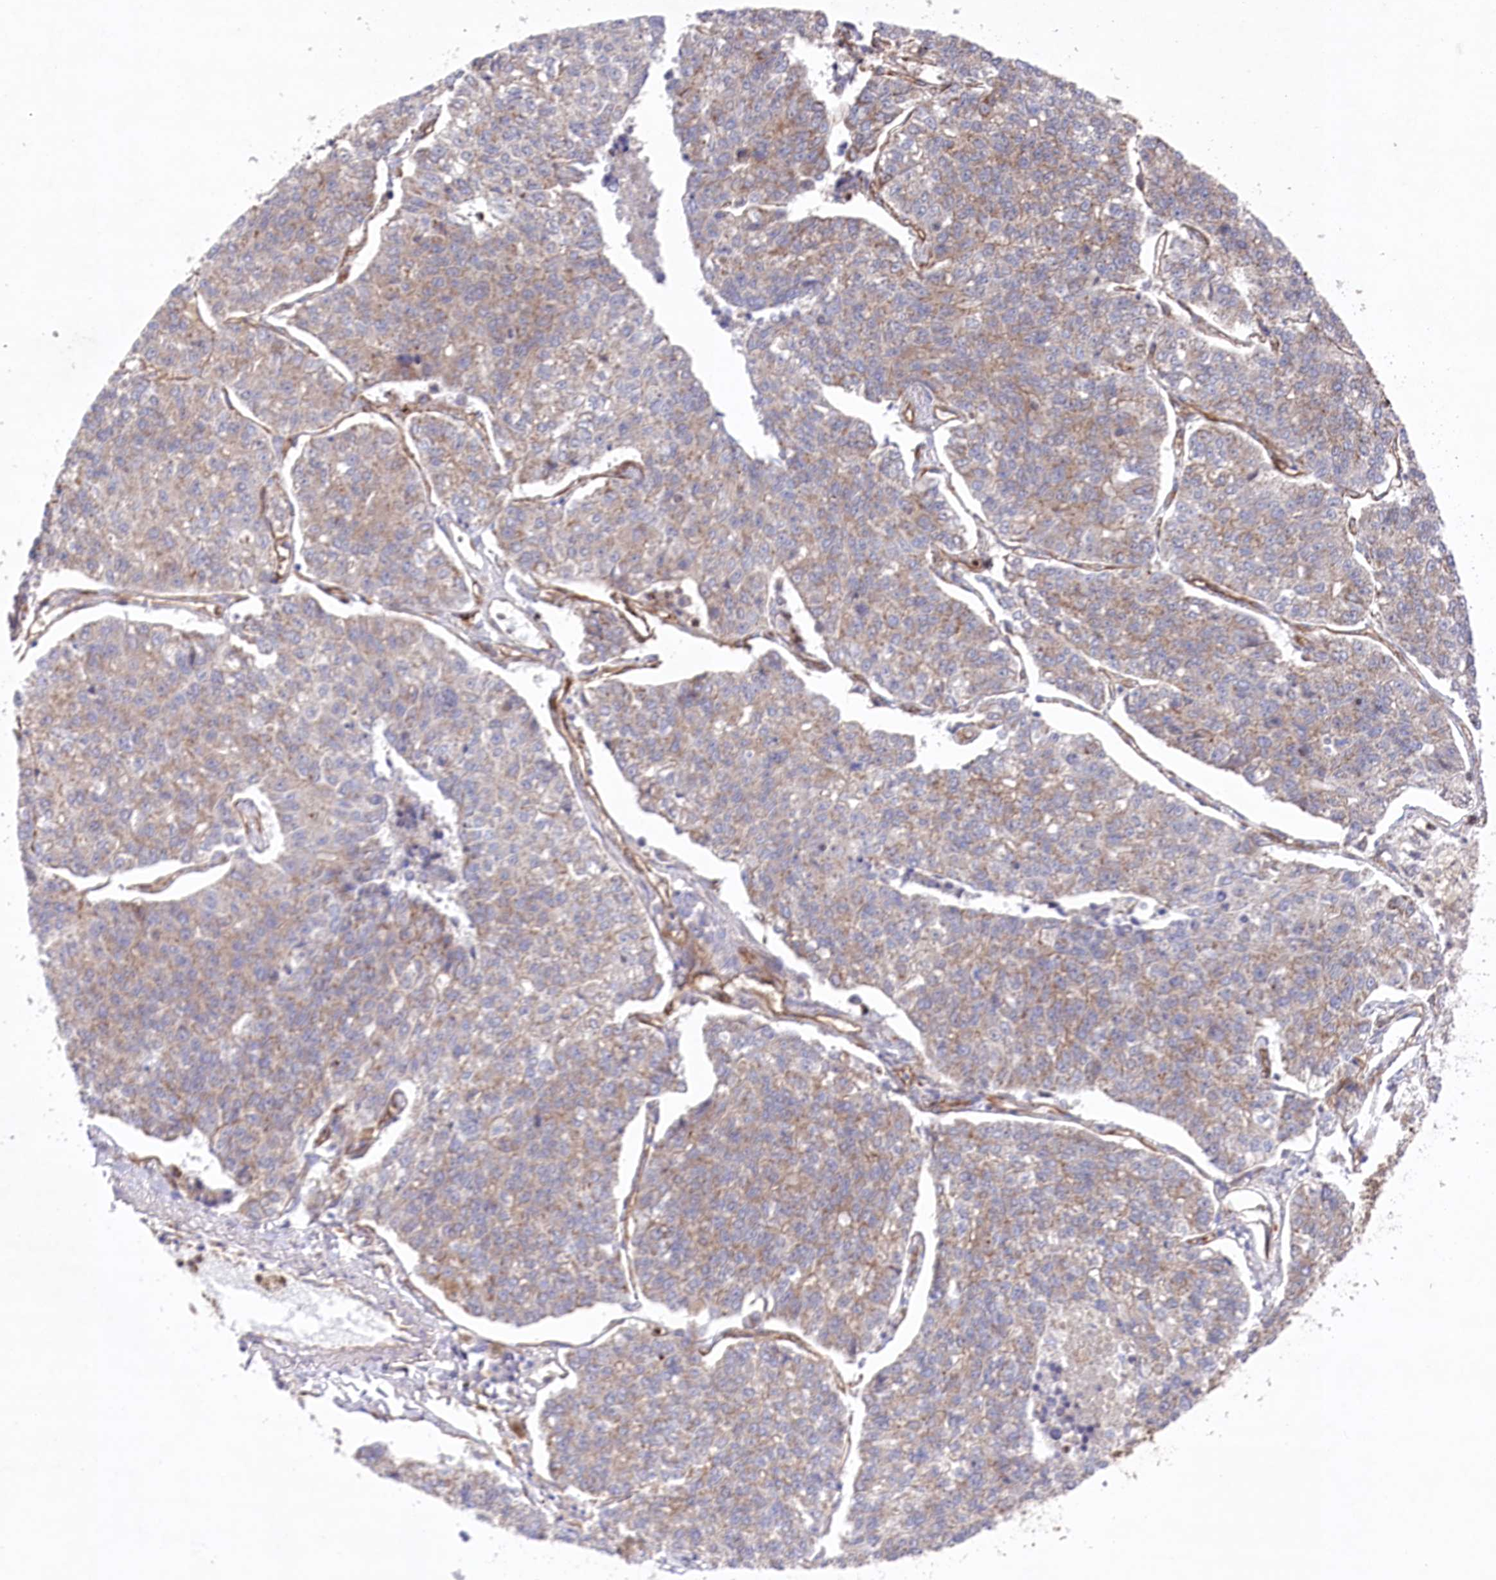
{"staining": {"intensity": "weak", "quantity": ">75%", "location": "cytoplasmic/membranous"}, "tissue": "lung cancer", "cell_type": "Tumor cells", "image_type": "cancer", "snomed": [{"axis": "morphology", "description": "Adenocarcinoma, NOS"}, {"axis": "topography", "description": "Lung"}], "caption": "Immunohistochemistry (IHC) histopathology image of neoplastic tissue: human lung cancer (adenocarcinoma) stained using immunohistochemistry displays low levels of weak protein expression localized specifically in the cytoplasmic/membranous of tumor cells, appearing as a cytoplasmic/membranous brown color.", "gene": "MTPAP", "patient": {"sex": "male", "age": 49}}